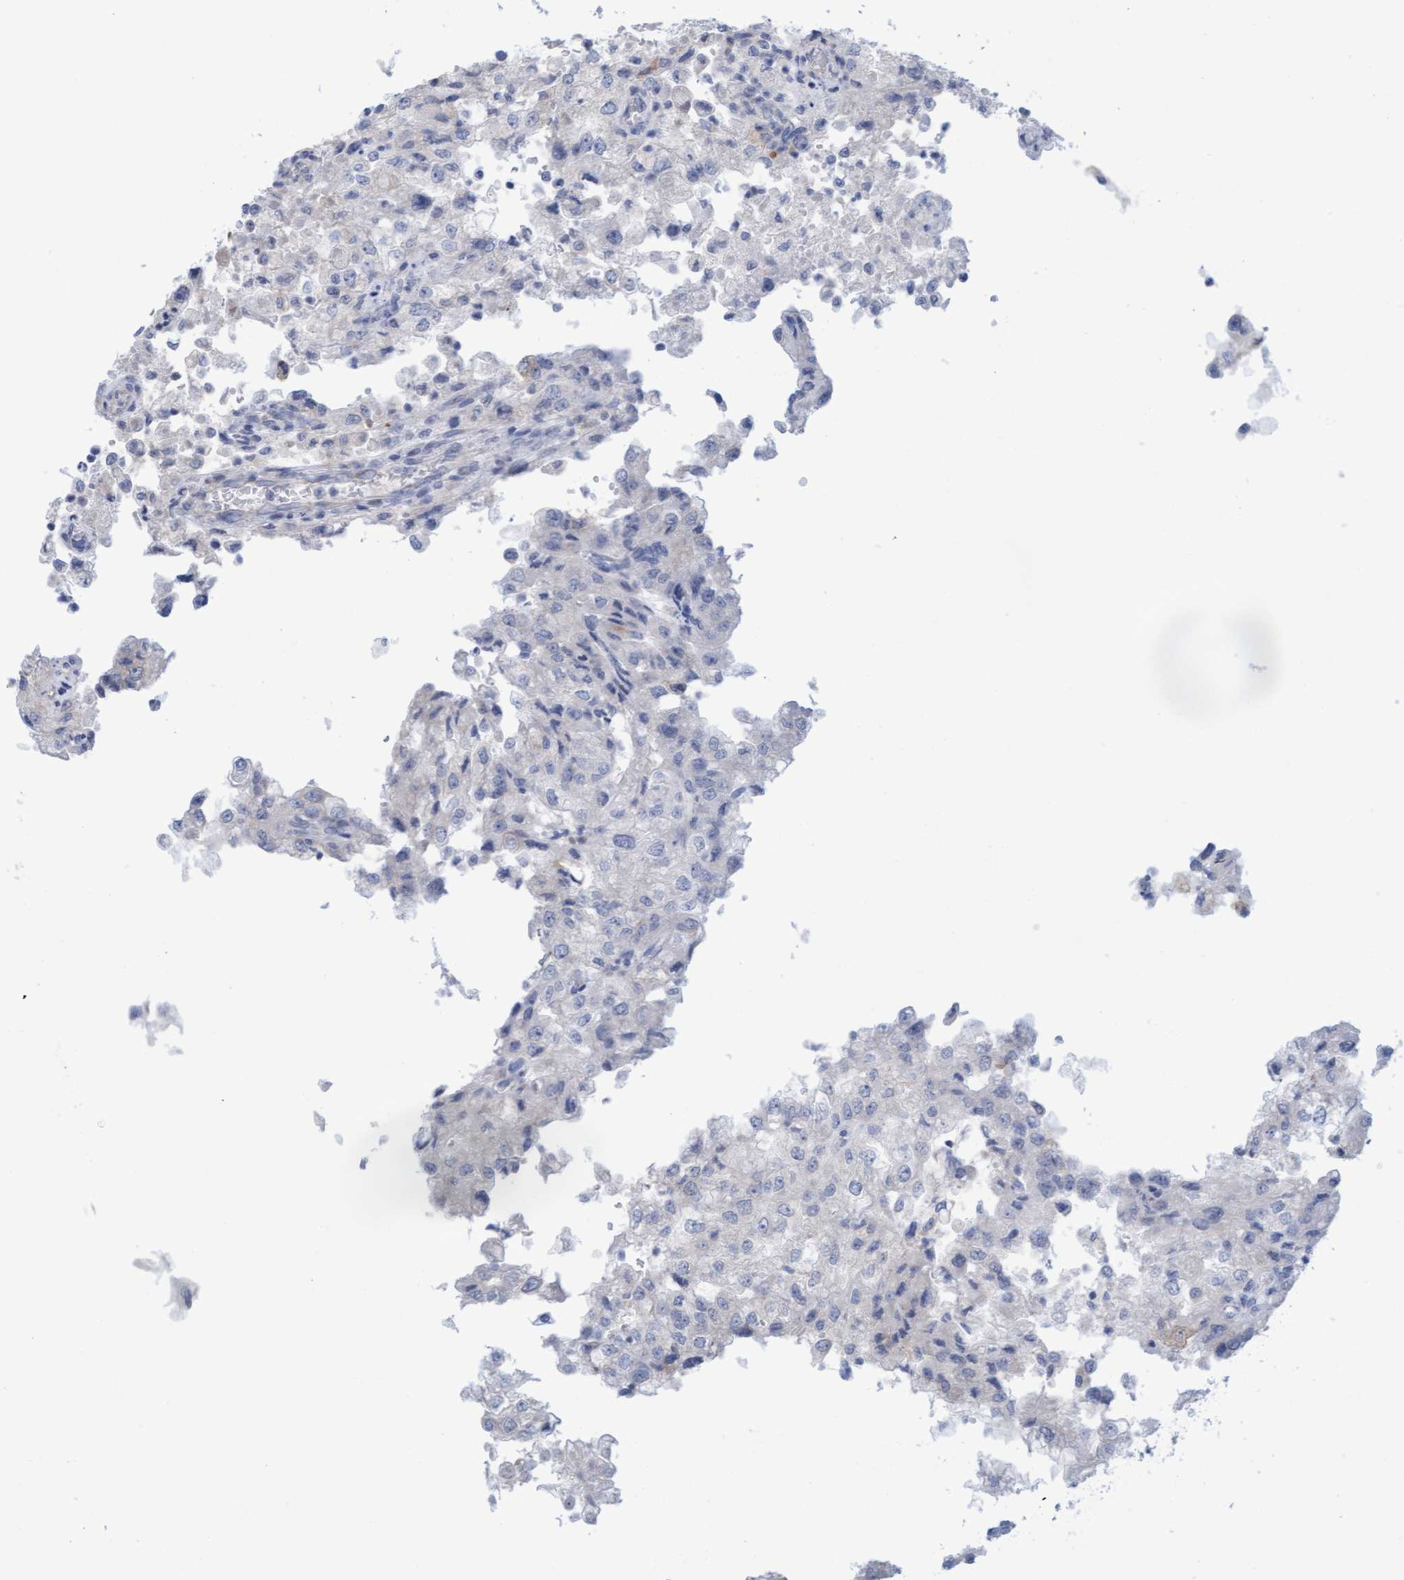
{"staining": {"intensity": "negative", "quantity": "none", "location": "none"}, "tissue": "renal cancer", "cell_type": "Tumor cells", "image_type": "cancer", "snomed": [{"axis": "morphology", "description": "Adenocarcinoma, NOS"}, {"axis": "topography", "description": "Kidney"}], "caption": "Human renal cancer (adenocarcinoma) stained for a protein using IHC demonstrates no expression in tumor cells.", "gene": "SLC28A3", "patient": {"sex": "female", "age": 54}}